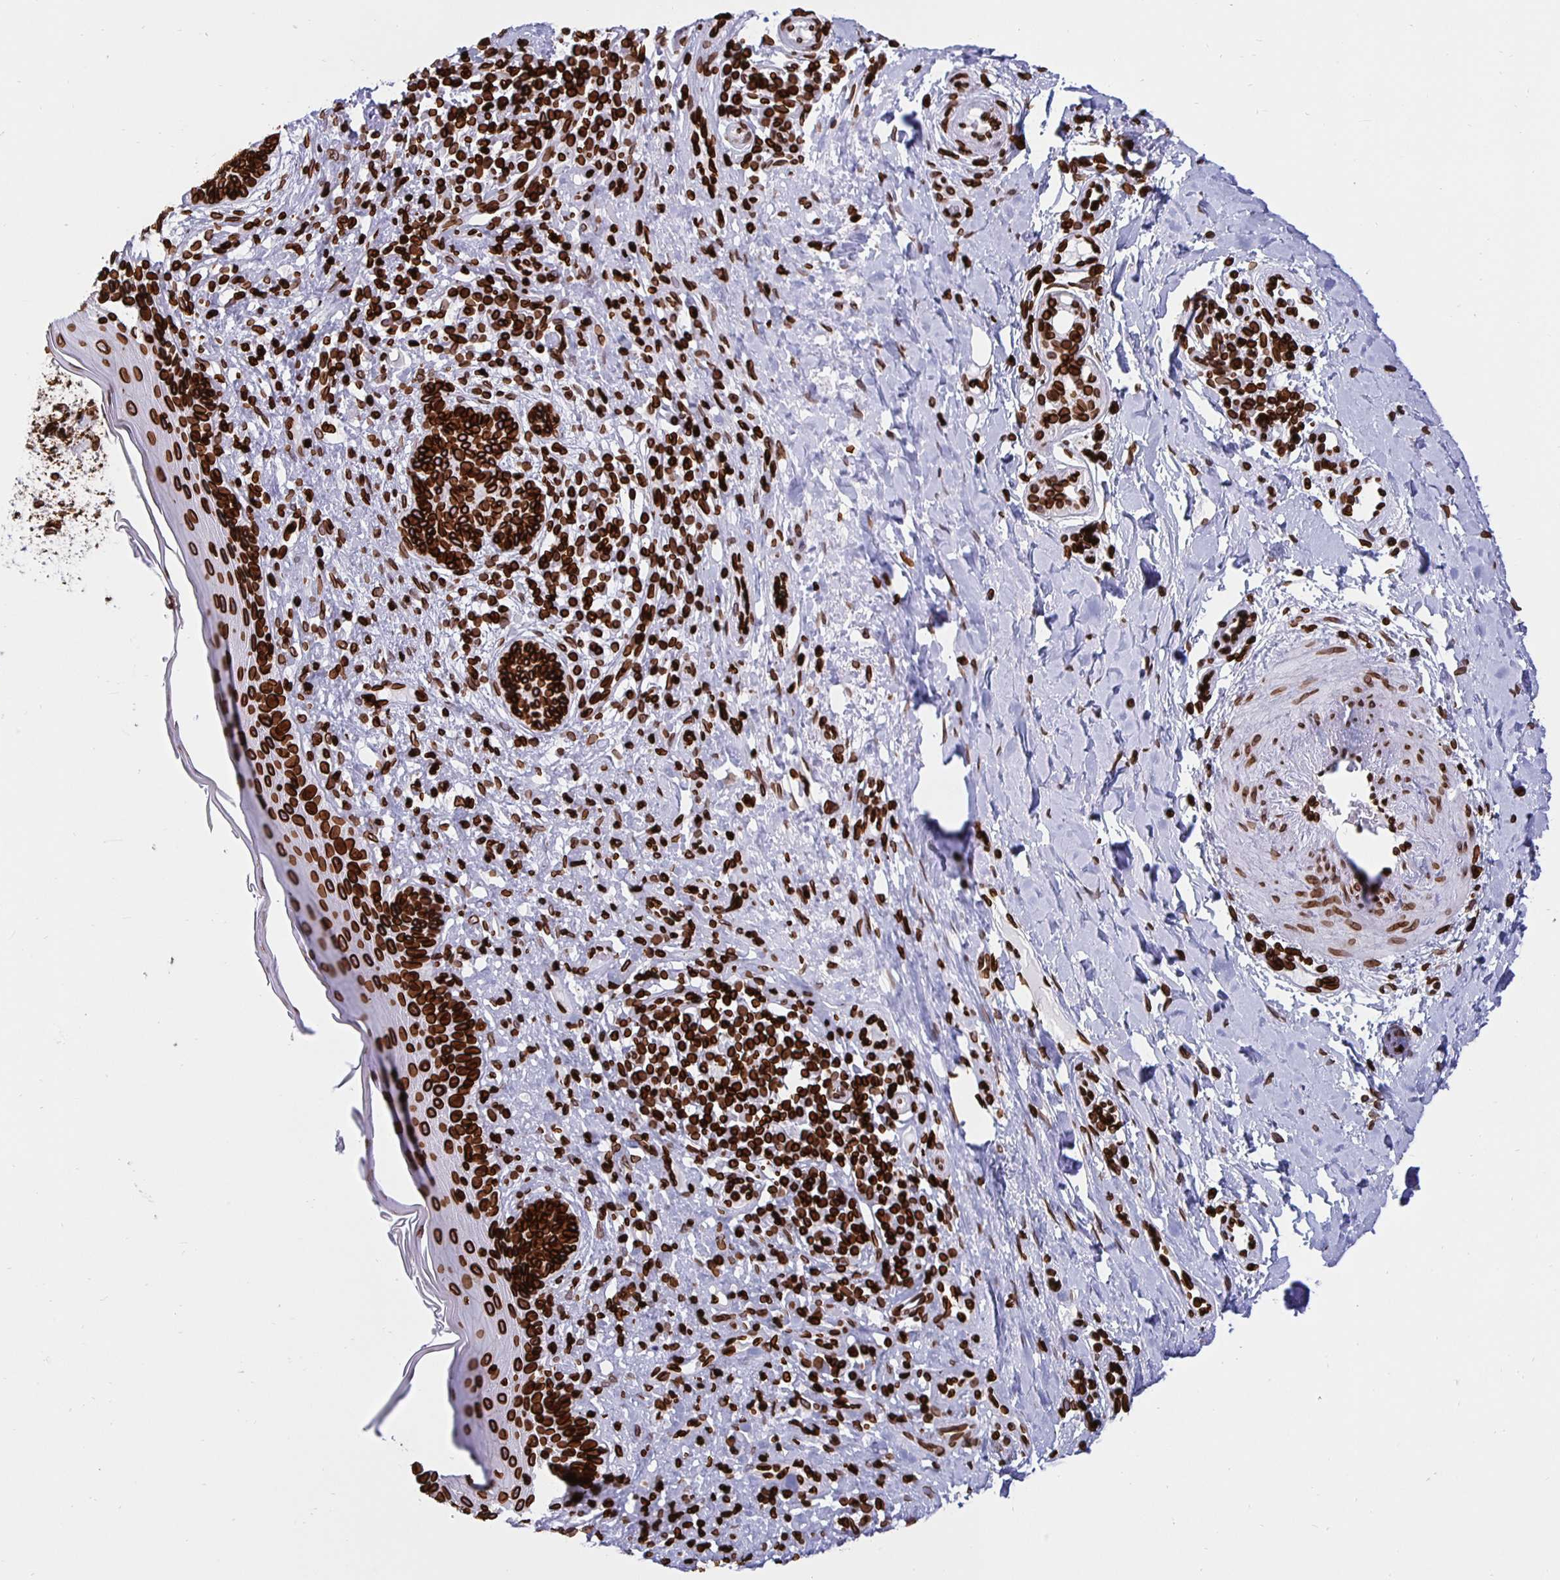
{"staining": {"intensity": "strong", "quantity": ">75%", "location": "cytoplasmic/membranous,nuclear"}, "tissue": "skin cancer", "cell_type": "Tumor cells", "image_type": "cancer", "snomed": [{"axis": "morphology", "description": "Basal cell carcinoma"}, {"axis": "topography", "description": "Skin"}], "caption": "DAB (3,3'-diaminobenzidine) immunohistochemical staining of human skin basal cell carcinoma reveals strong cytoplasmic/membranous and nuclear protein positivity in about >75% of tumor cells. (DAB (3,3'-diaminobenzidine) IHC with brightfield microscopy, high magnification).", "gene": "LMNB1", "patient": {"sex": "male", "age": 89}}